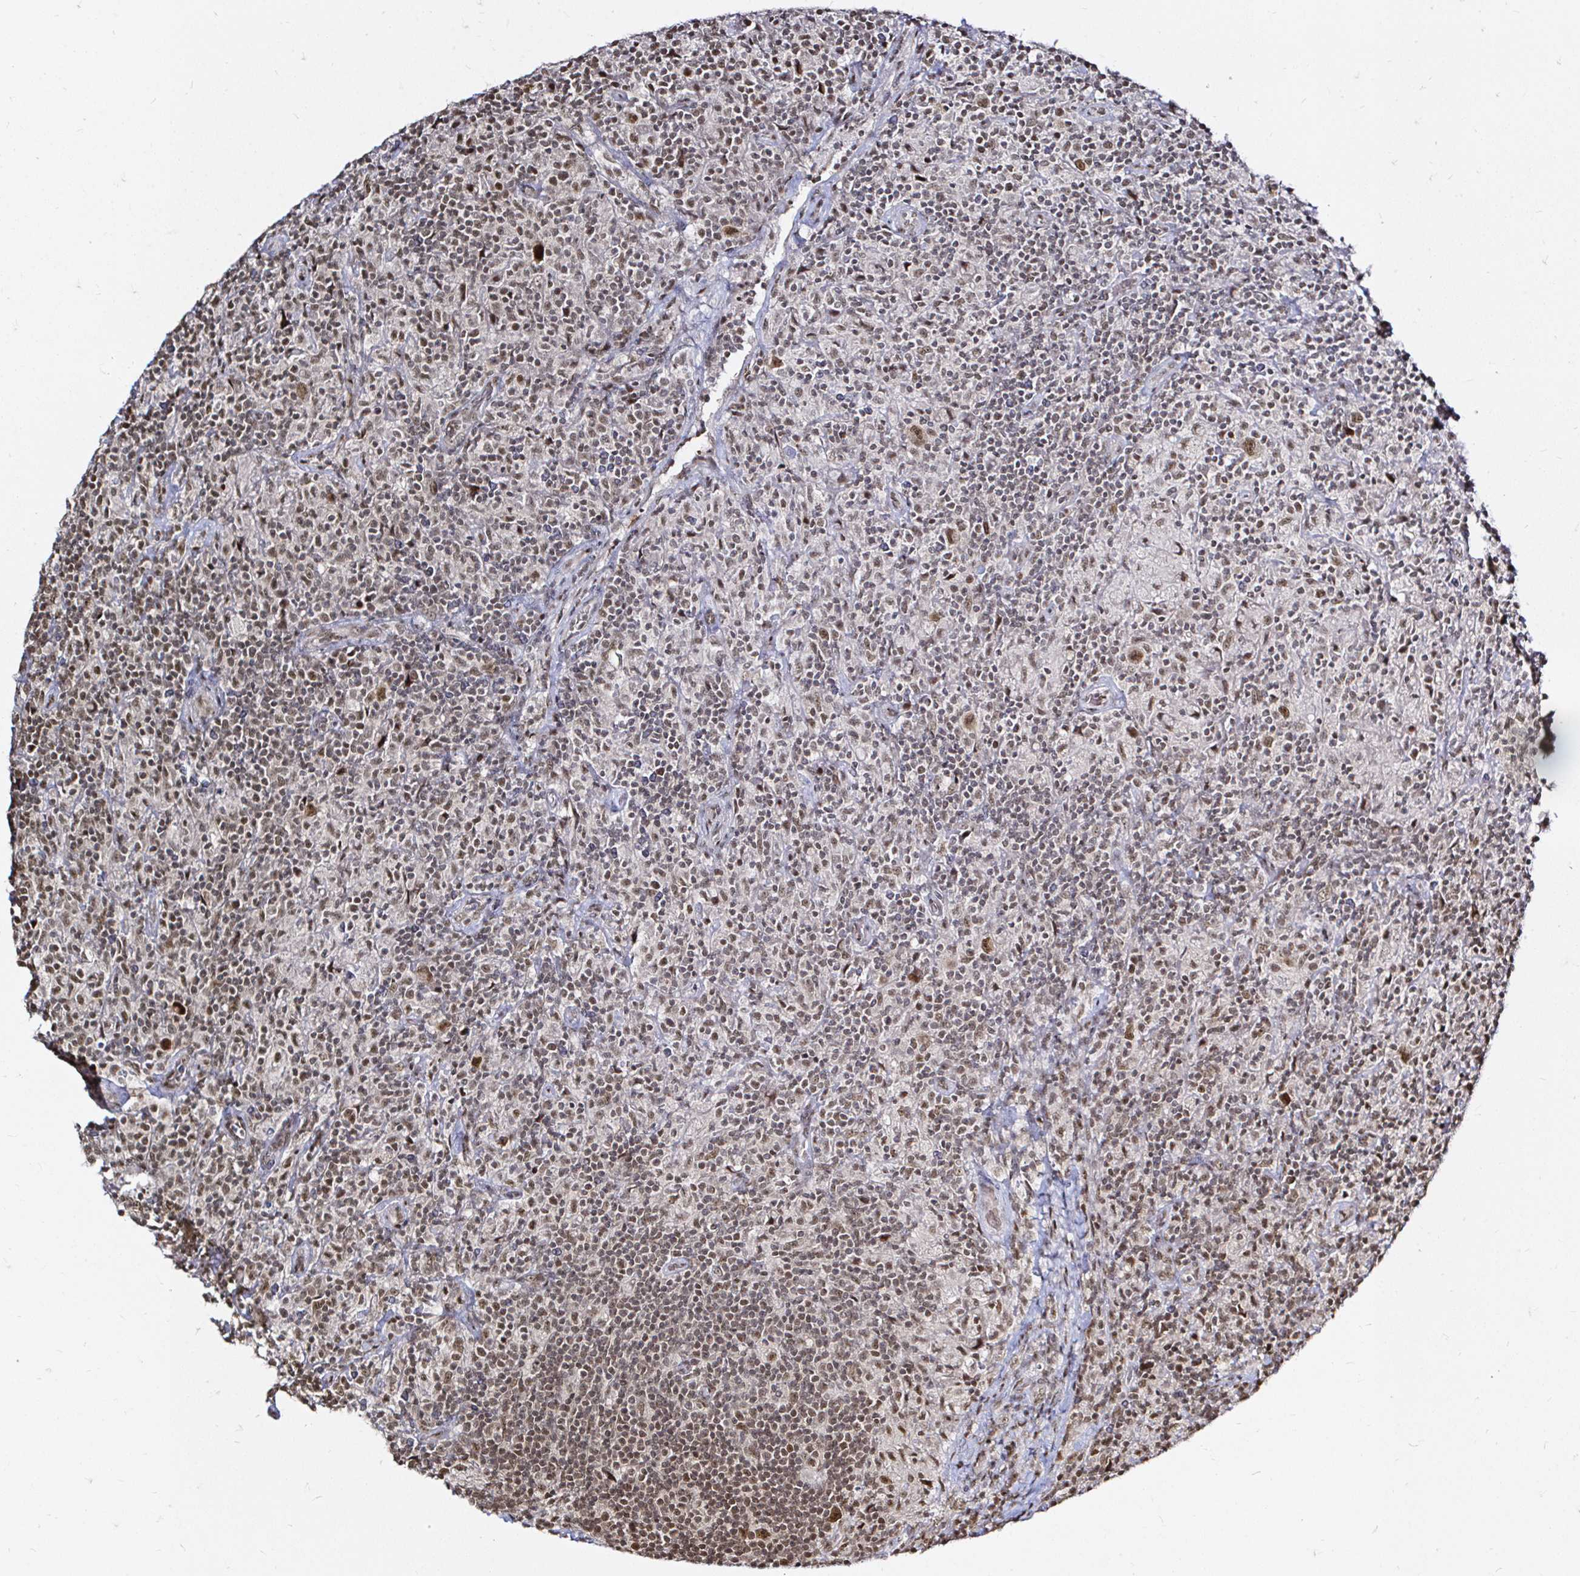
{"staining": {"intensity": "moderate", "quantity": ">75%", "location": "nuclear"}, "tissue": "lymphoma", "cell_type": "Tumor cells", "image_type": "cancer", "snomed": [{"axis": "morphology", "description": "Hodgkin's disease, NOS"}, {"axis": "topography", "description": "Lymph node"}], "caption": "Immunohistochemical staining of human Hodgkin's disease exhibits medium levels of moderate nuclear staining in about >75% of tumor cells.", "gene": "SNRPC", "patient": {"sex": "male", "age": 70}}